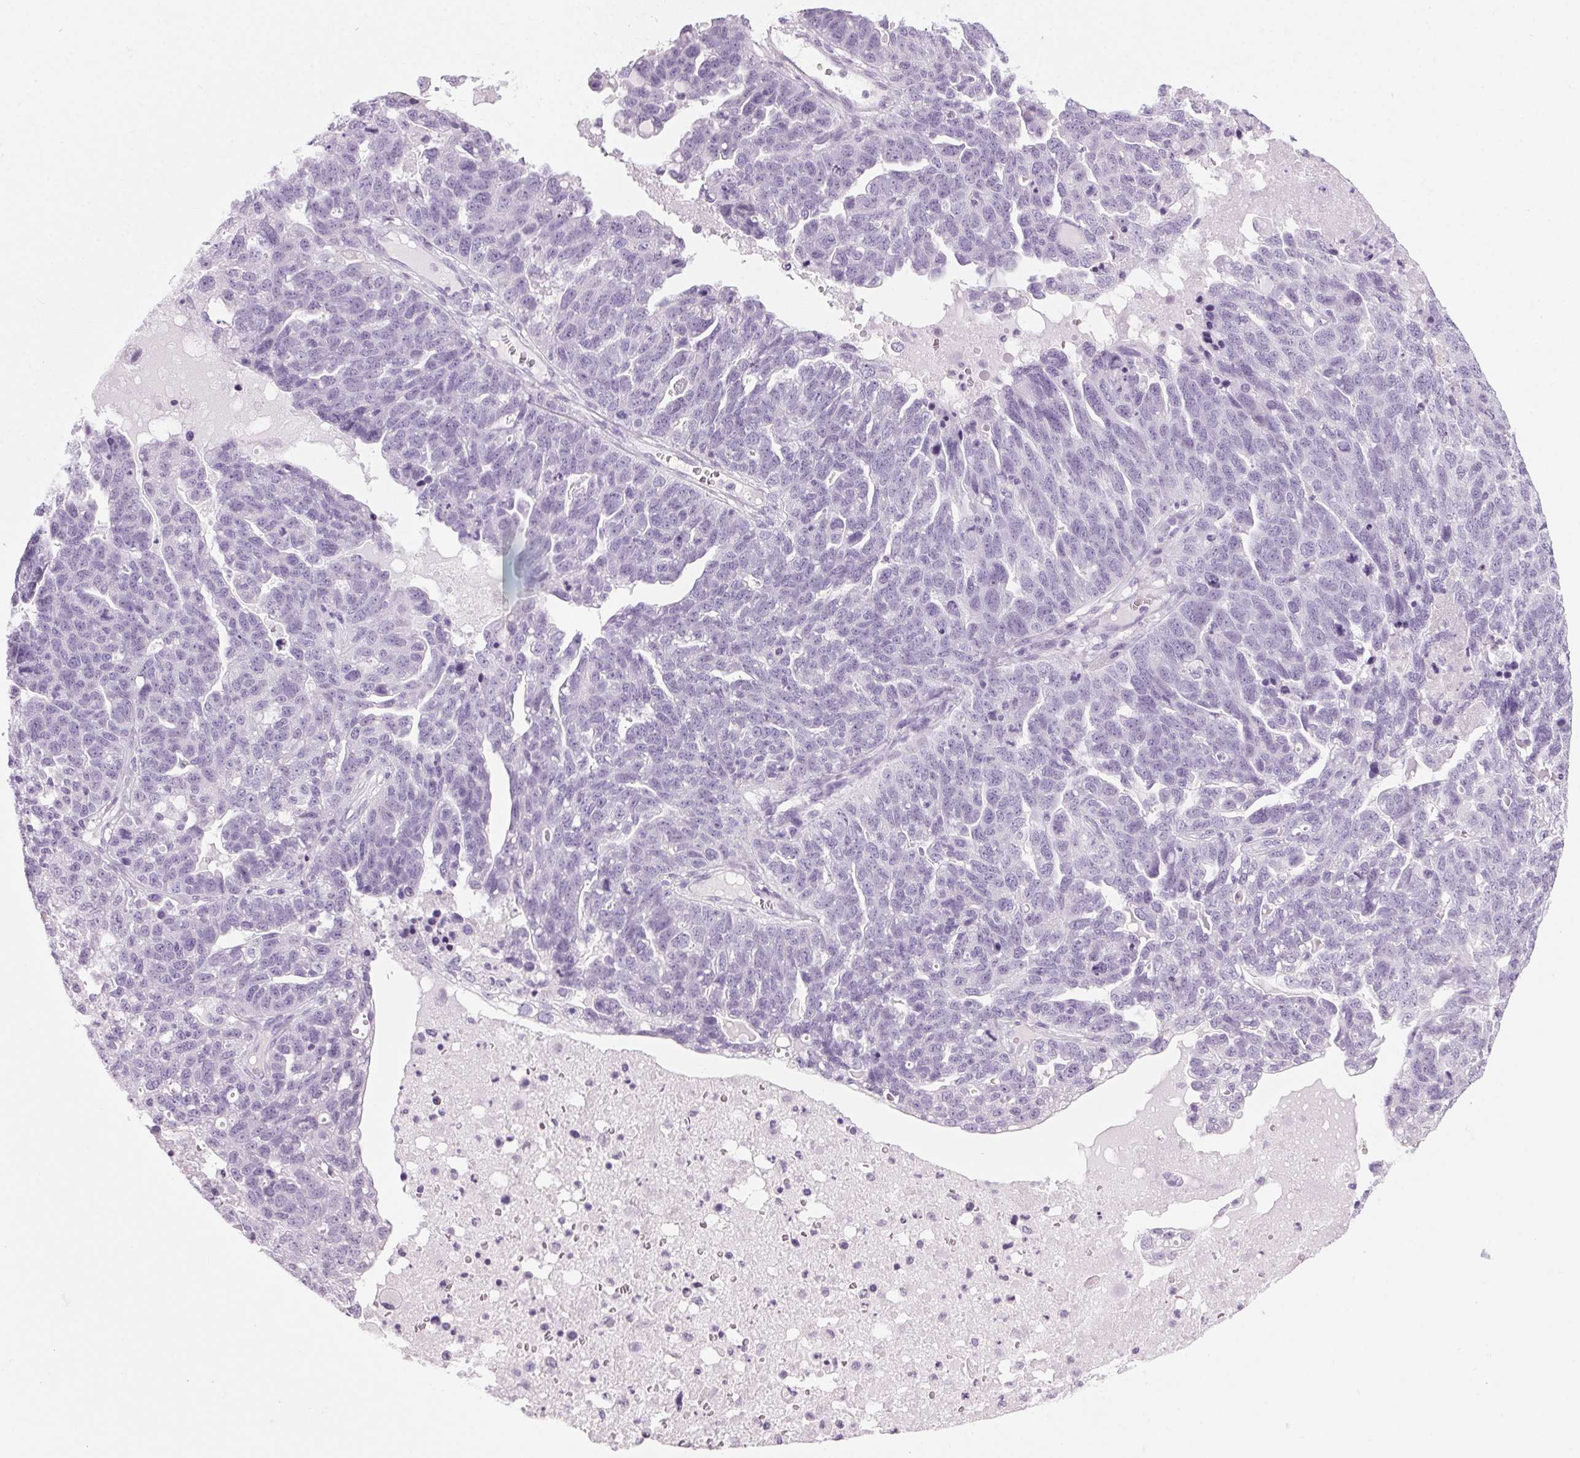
{"staining": {"intensity": "negative", "quantity": "none", "location": "none"}, "tissue": "ovarian cancer", "cell_type": "Tumor cells", "image_type": "cancer", "snomed": [{"axis": "morphology", "description": "Cystadenocarcinoma, serous, NOS"}, {"axis": "topography", "description": "Ovary"}], "caption": "An image of human ovarian serous cystadenocarcinoma is negative for staining in tumor cells.", "gene": "LRP2", "patient": {"sex": "female", "age": 71}}